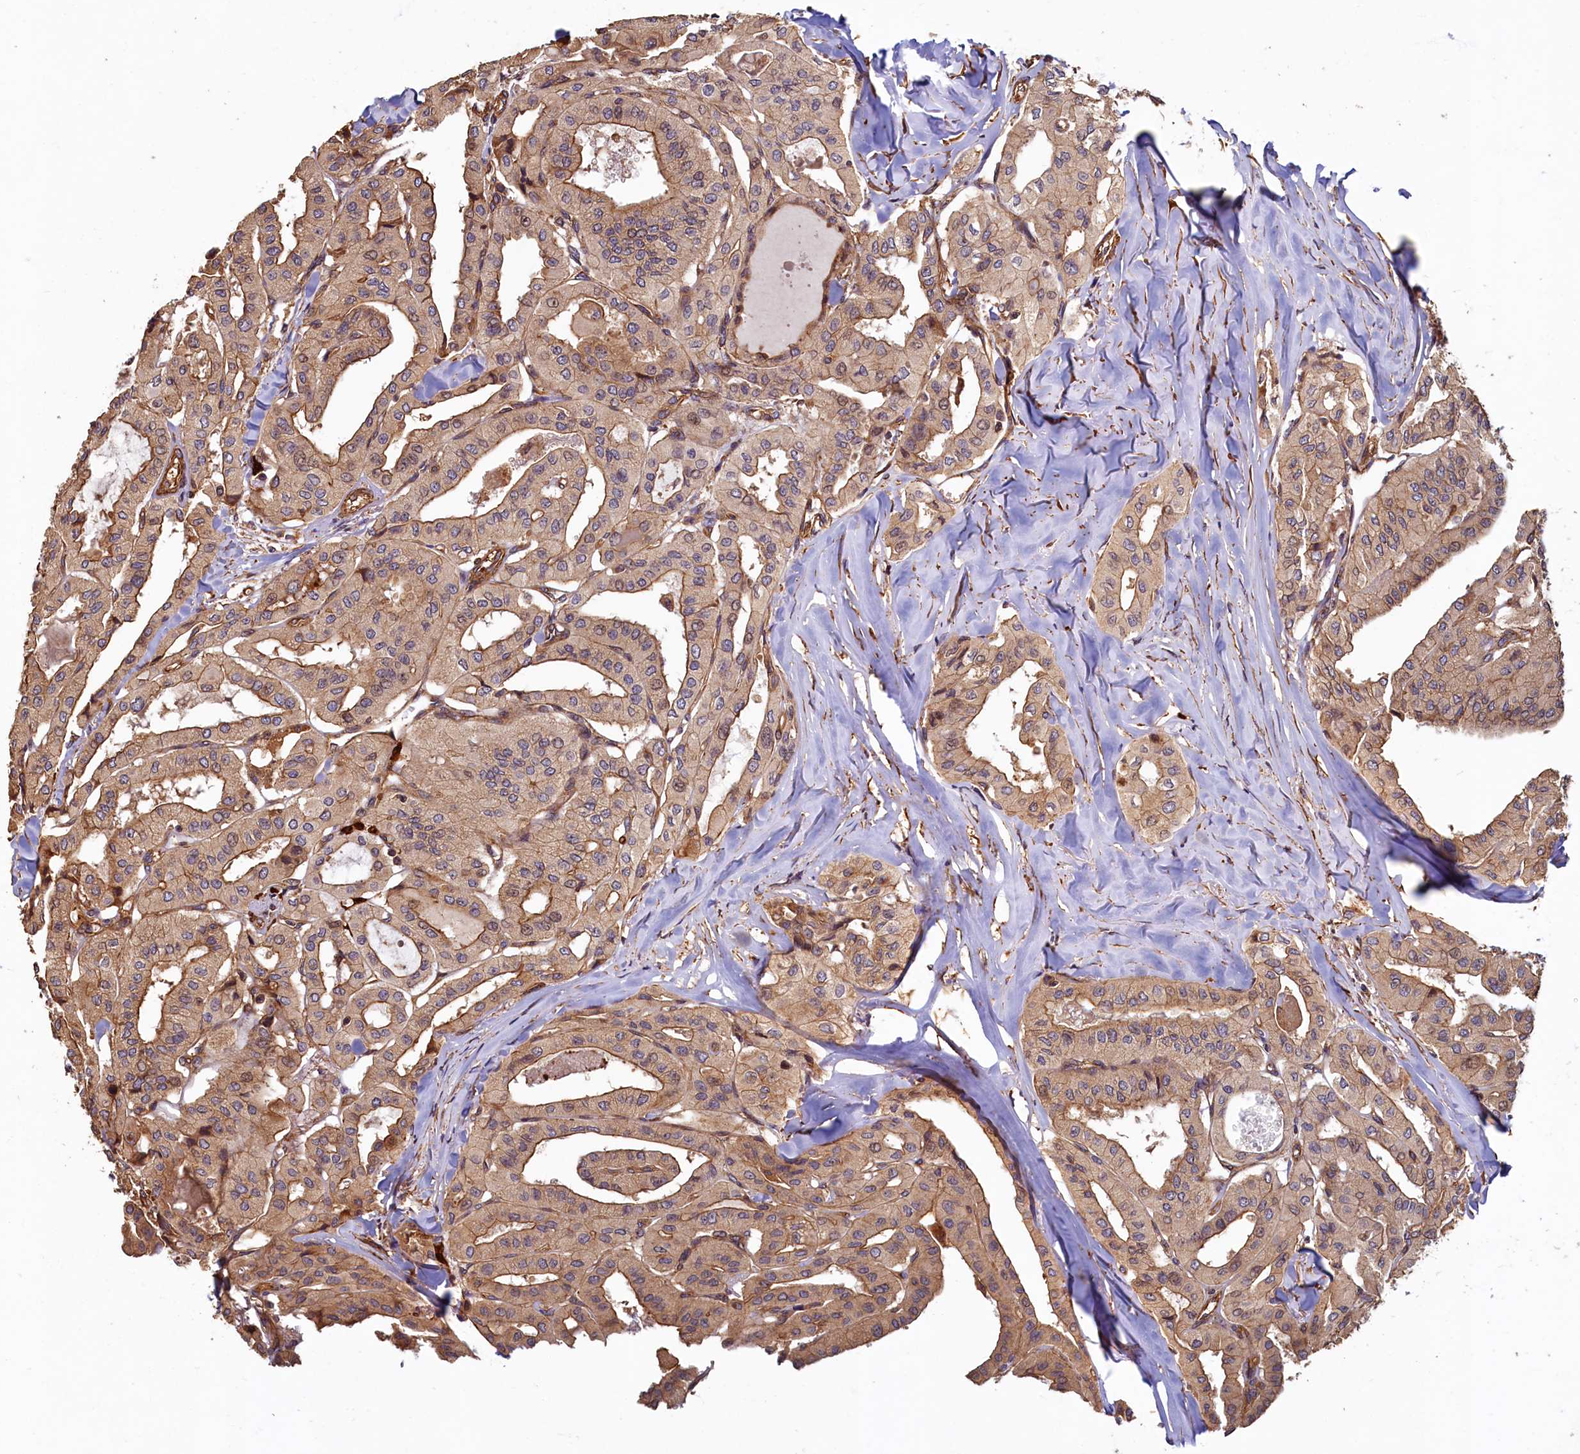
{"staining": {"intensity": "moderate", "quantity": ">75%", "location": "cytoplasmic/membranous"}, "tissue": "thyroid cancer", "cell_type": "Tumor cells", "image_type": "cancer", "snomed": [{"axis": "morphology", "description": "Papillary adenocarcinoma, NOS"}, {"axis": "topography", "description": "Thyroid gland"}], "caption": "Approximately >75% of tumor cells in human thyroid papillary adenocarcinoma display moderate cytoplasmic/membranous protein staining as visualized by brown immunohistochemical staining.", "gene": "CCDC102B", "patient": {"sex": "female", "age": 59}}